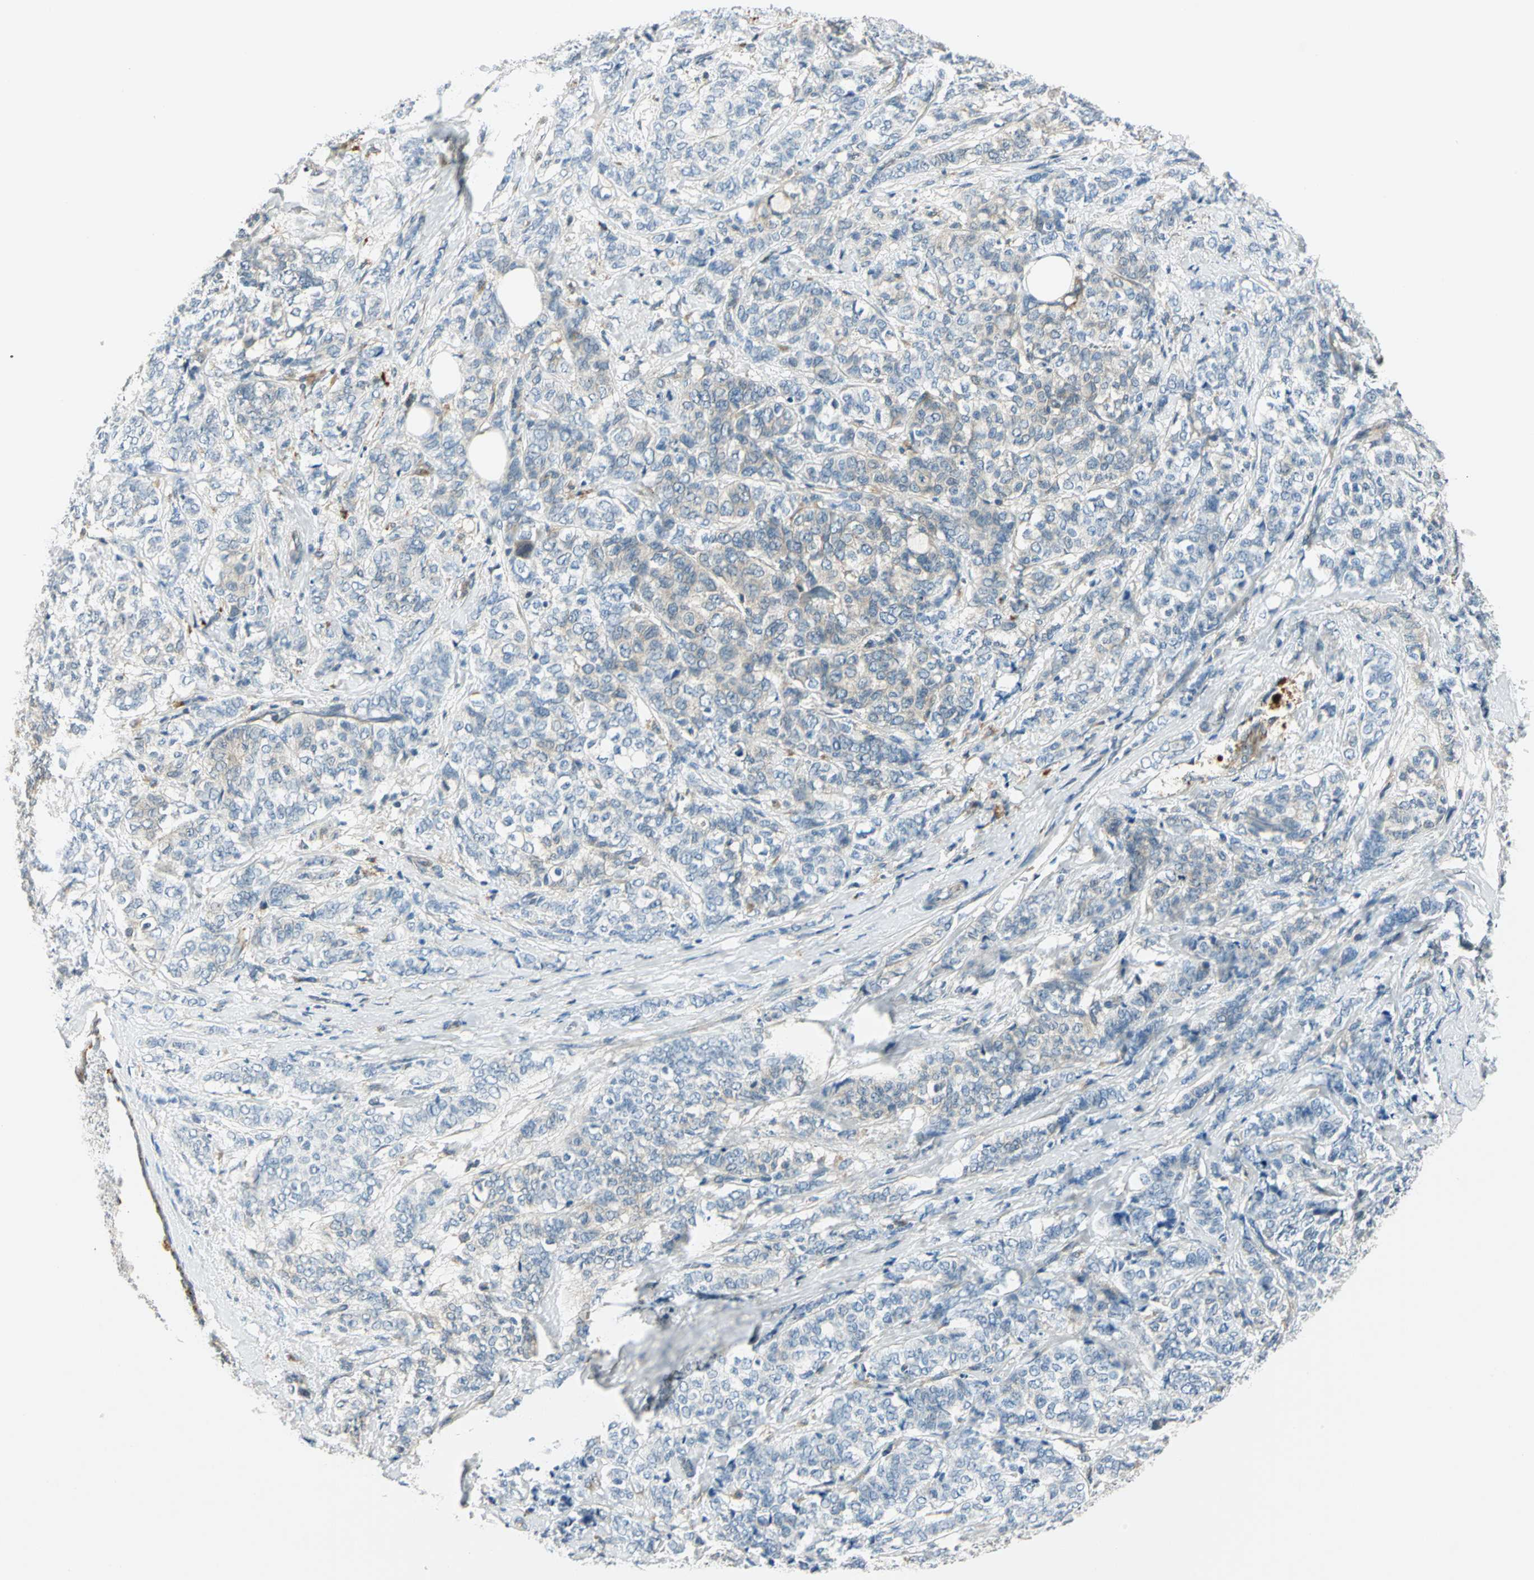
{"staining": {"intensity": "weak", "quantity": "<25%", "location": "cytoplasmic/membranous"}, "tissue": "breast cancer", "cell_type": "Tumor cells", "image_type": "cancer", "snomed": [{"axis": "morphology", "description": "Lobular carcinoma"}, {"axis": "topography", "description": "Breast"}], "caption": "Photomicrograph shows no protein staining in tumor cells of breast cancer (lobular carcinoma) tissue.", "gene": "PRKAA1", "patient": {"sex": "female", "age": 60}}